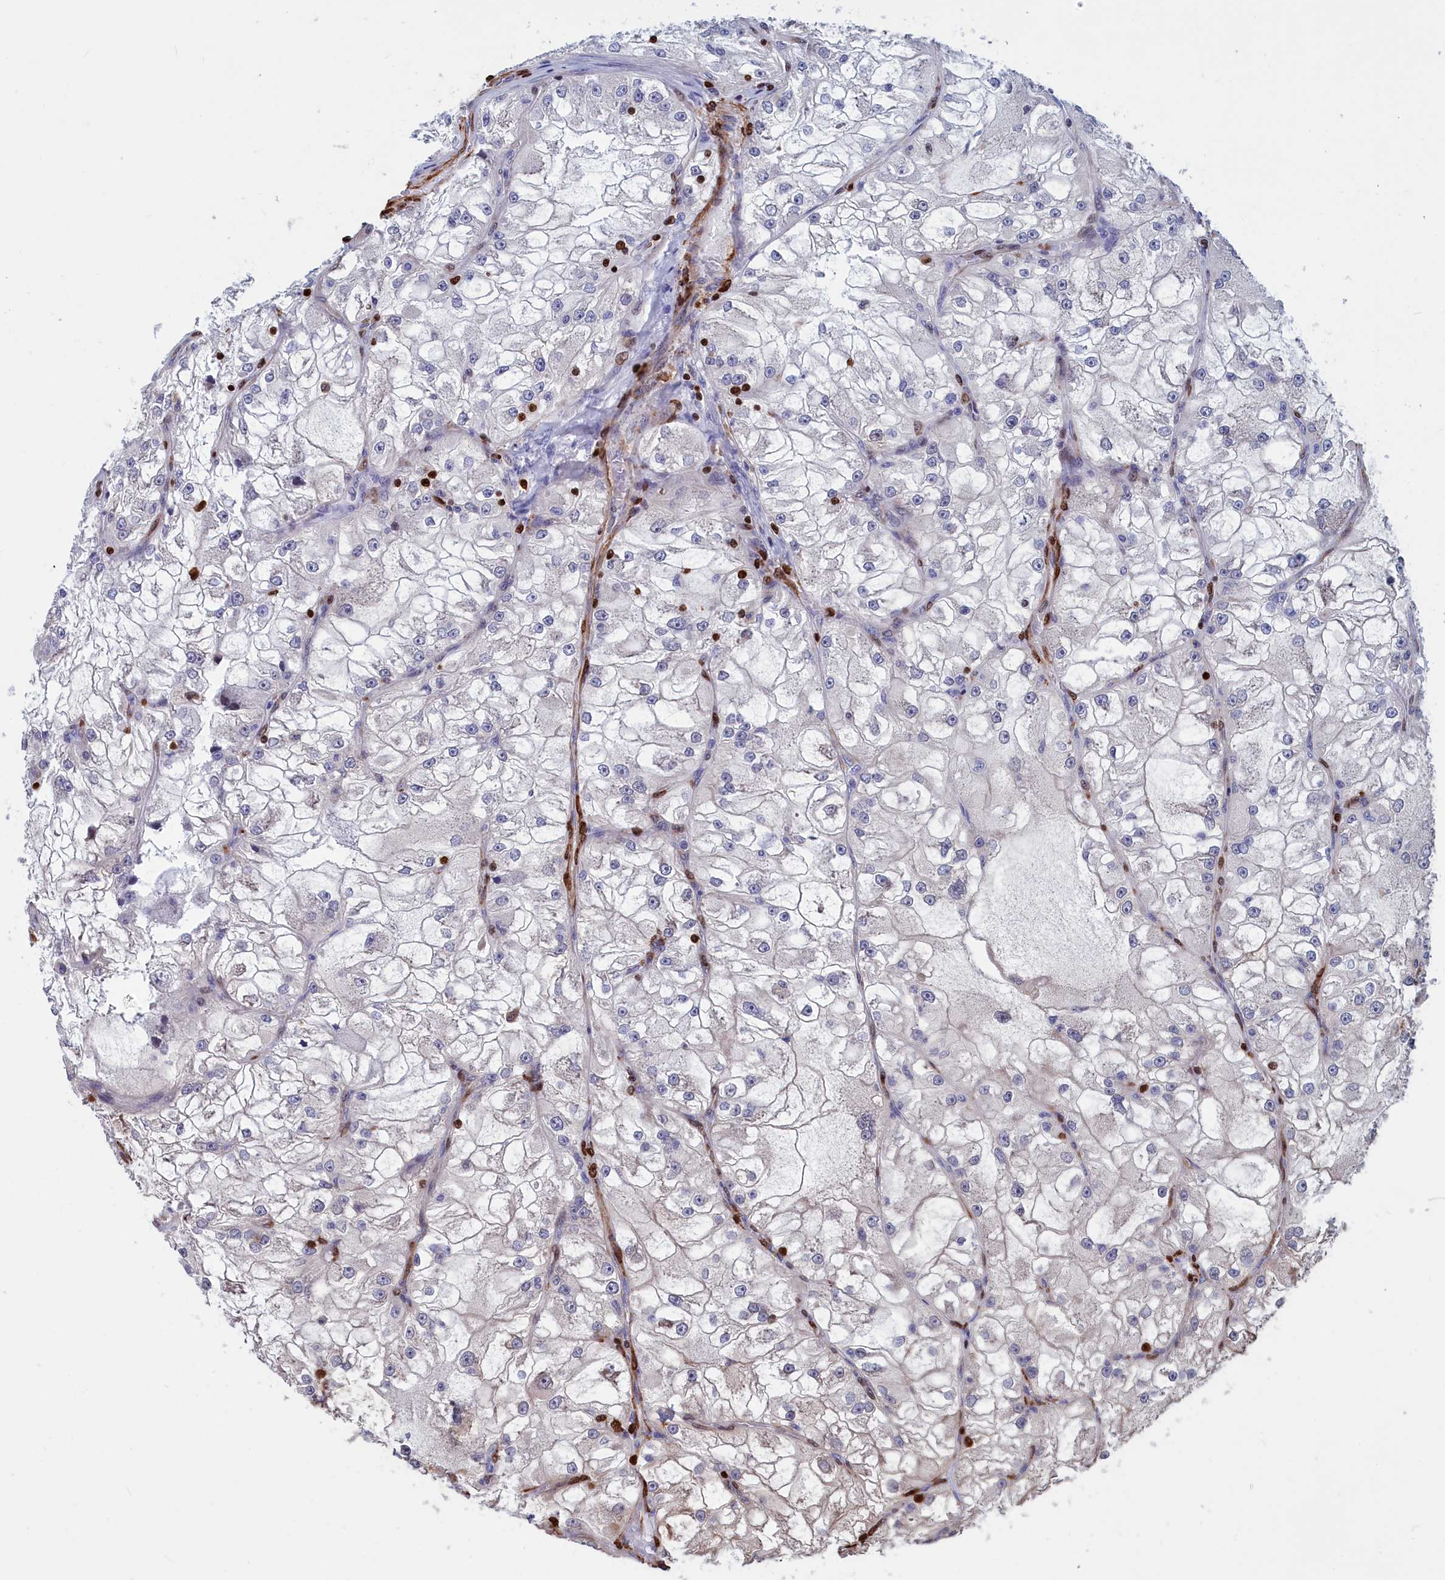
{"staining": {"intensity": "moderate", "quantity": "<25%", "location": "nuclear"}, "tissue": "renal cancer", "cell_type": "Tumor cells", "image_type": "cancer", "snomed": [{"axis": "morphology", "description": "Adenocarcinoma, NOS"}, {"axis": "topography", "description": "Kidney"}], "caption": "Immunohistochemical staining of human renal adenocarcinoma reveals moderate nuclear protein positivity in approximately <25% of tumor cells.", "gene": "CRIP1", "patient": {"sex": "female", "age": 72}}